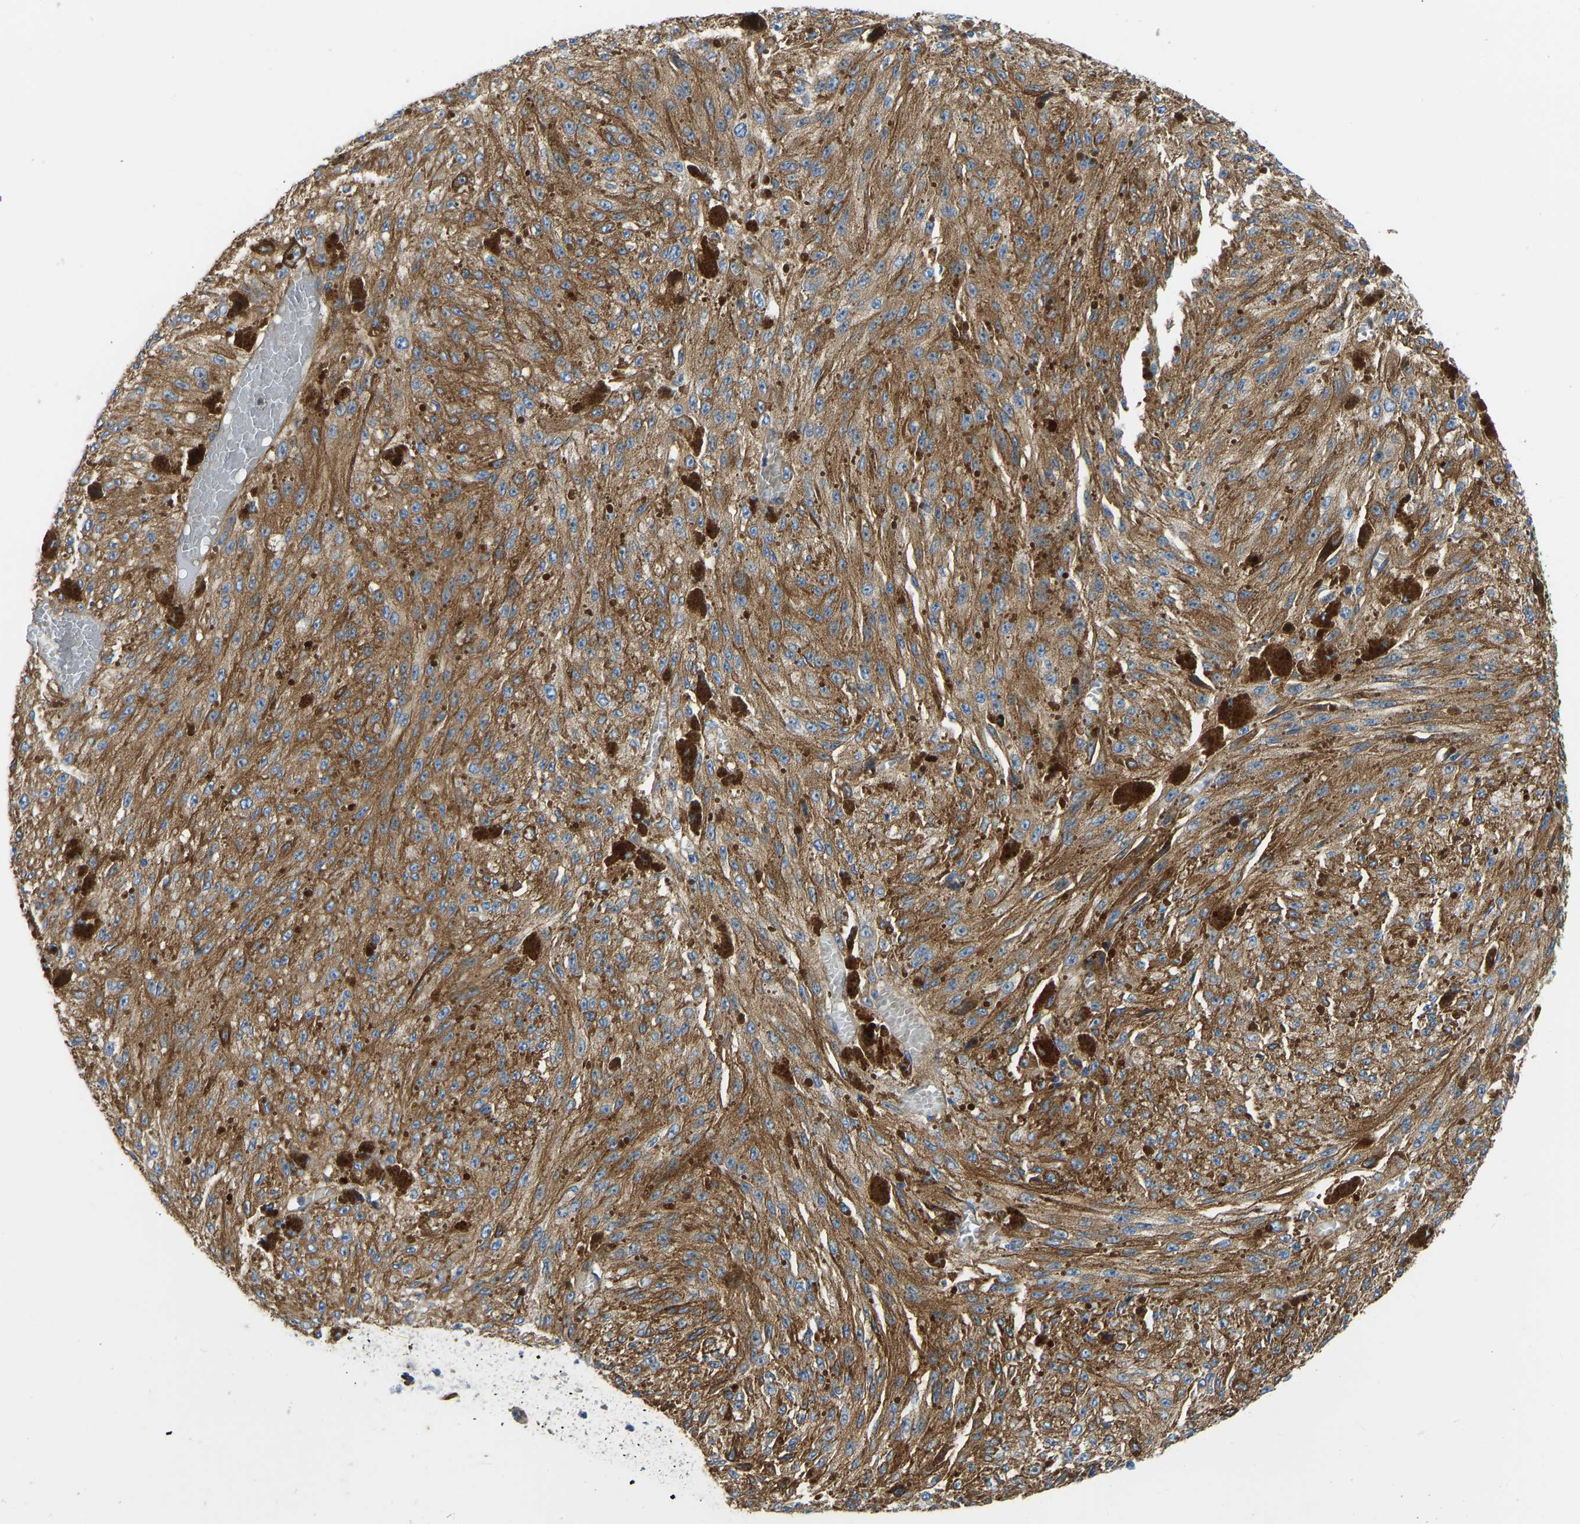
{"staining": {"intensity": "moderate", "quantity": ">75%", "location": "cytoplasmic/membranous"}, "tissue": "melanoma", "cell_type": "Tumor cells", "image_type": "cancer", "snomed": [{"axis": "morphology", "description": "Malignant melanoma, NOS"}, {"axis": "topography", "description": "Other"}], "caption": "This histopathology image shows immunohistochemistry (IHC) staining of human melanoma, with medium moderate cytoplasmic/membranous positivity in approximately >75% of tumor cells.", "gene": "MYO1C", "patient": {"sex": "male", "age": 79}}